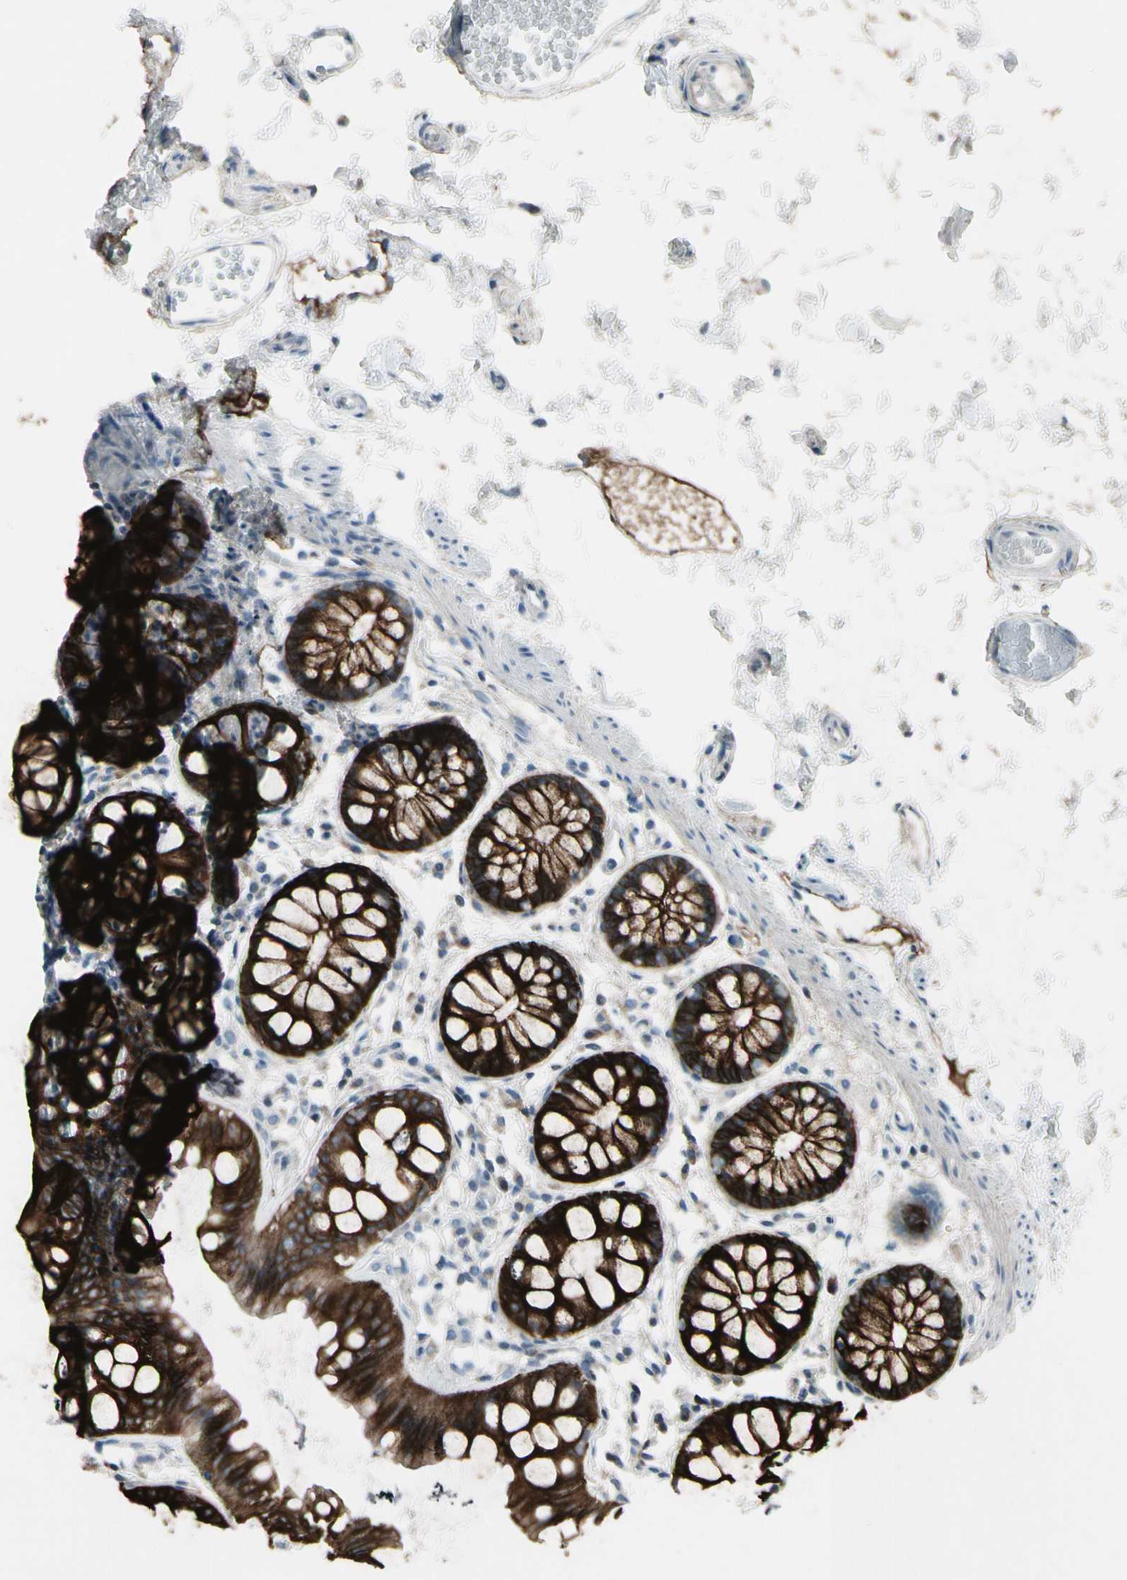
{"staining": {"intensity": "strong", "quantity": ">75%", "location": "cytoplasmic/membranous"}, "tissue": "rectum", "cell_type": "Glandular cells", "image_type": "normal", "snomed": [{"axis": "morphology", "description": "Normal tissue, NOS"}, {"axis": "topography", "description": "Rectum"}], "caption": "Protein expression analysis of unremarkable rectum exhibits strong cytoplasmic/membranous expression in about >75% of glandular cells. The staining was performed using DAB, with brown indicating positive protein expression. Nuclei are stained blue with hematoxylin.", "gene": "PIGR", "patient": {"sex": "female", "age": 66}}